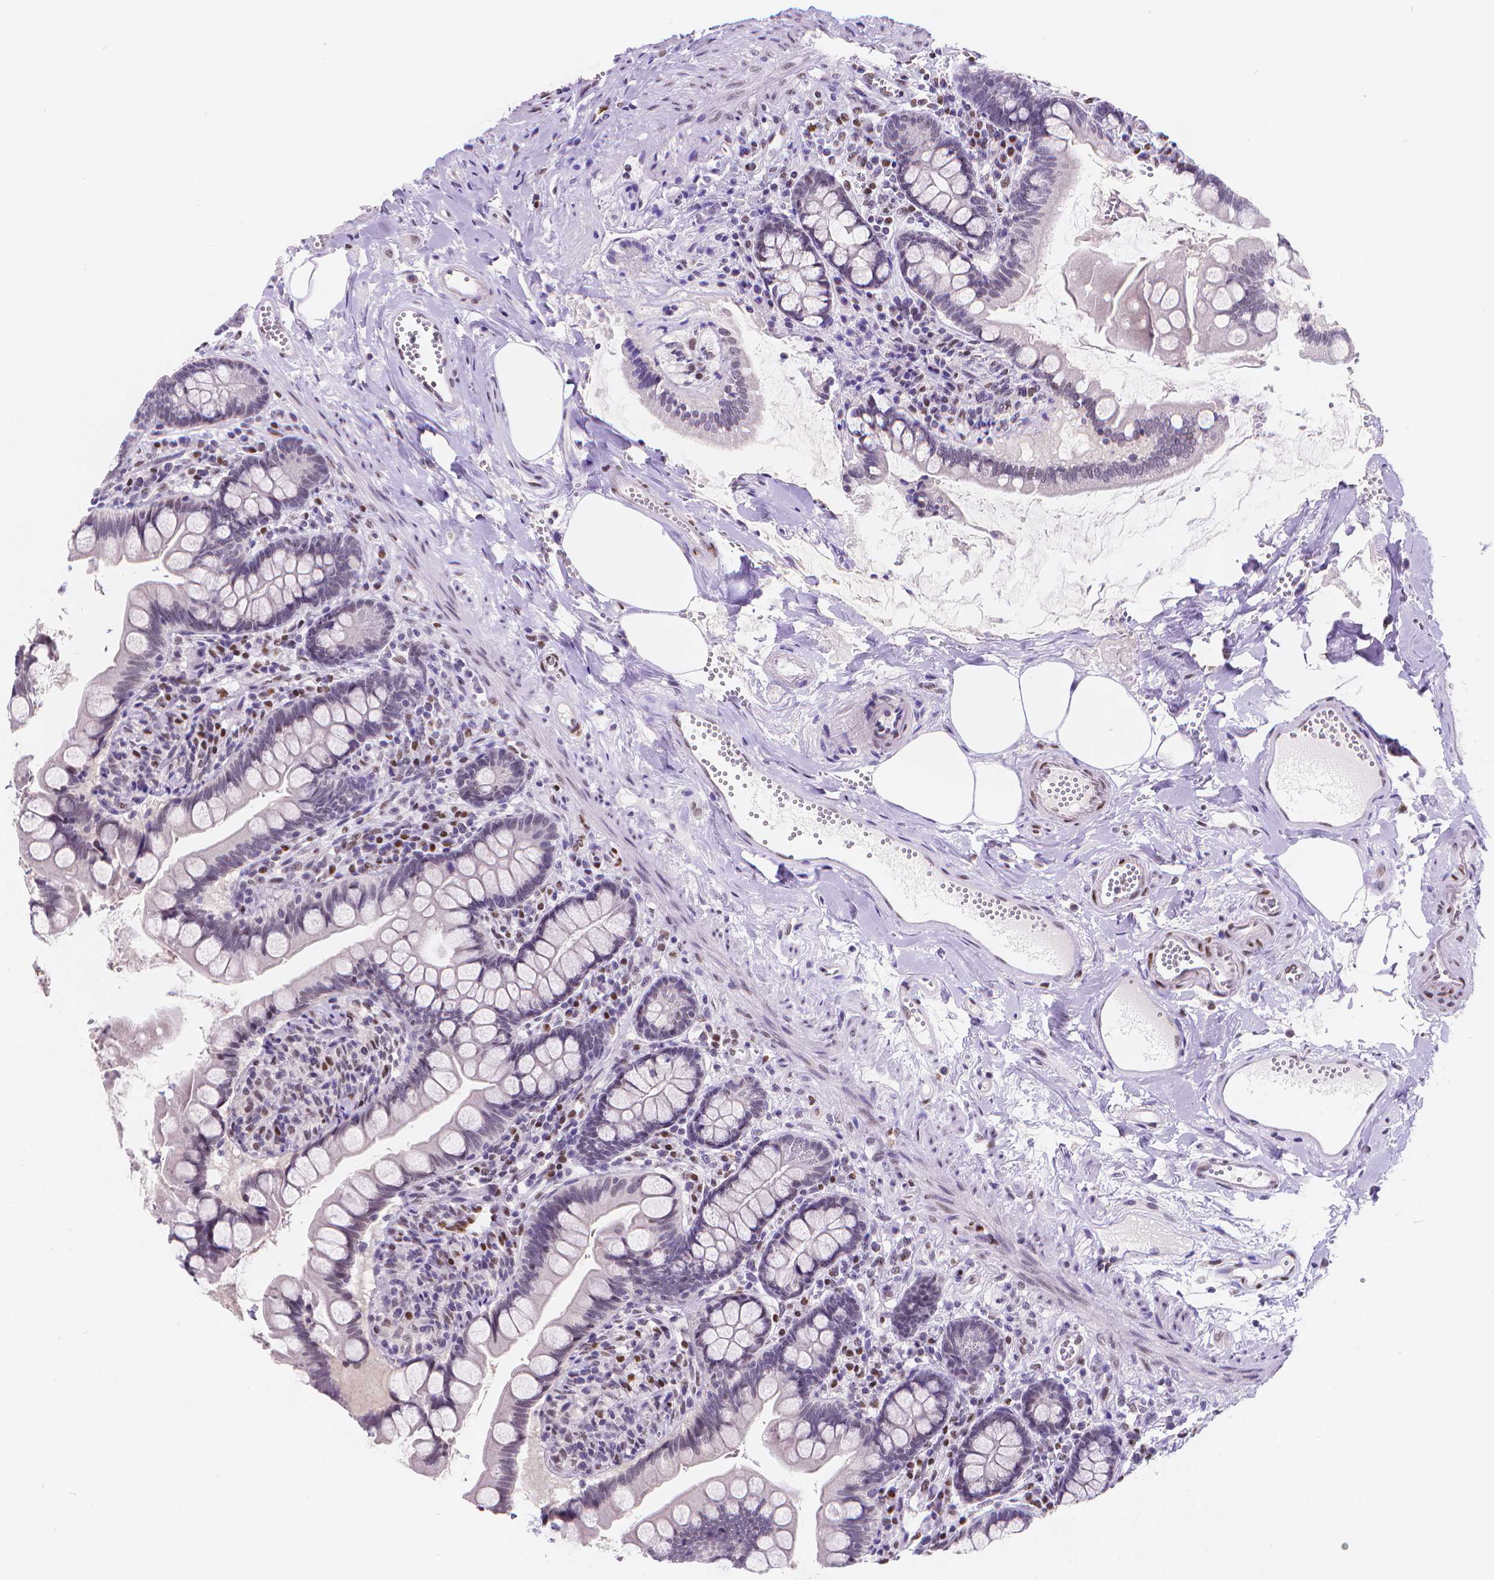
{"staining": {"intensity": "negative", "quantity": "none", "location": "none"}, "tissue": "small intestine", "cell_type": "Glandular cells", "image_type": "normal", "snomed": [{"axis": "morphology", "description": "Normal tissue, NOS"}, {"axis": "topography", "description": "Small intestine"}], "caption": "IHC photomicrograph of normal human small intestine stained for a protein (brown), which demonstrates no expression in glandular cells.", "gene": "MEF2C", "patient": {"sex": "female", "age": 56}}